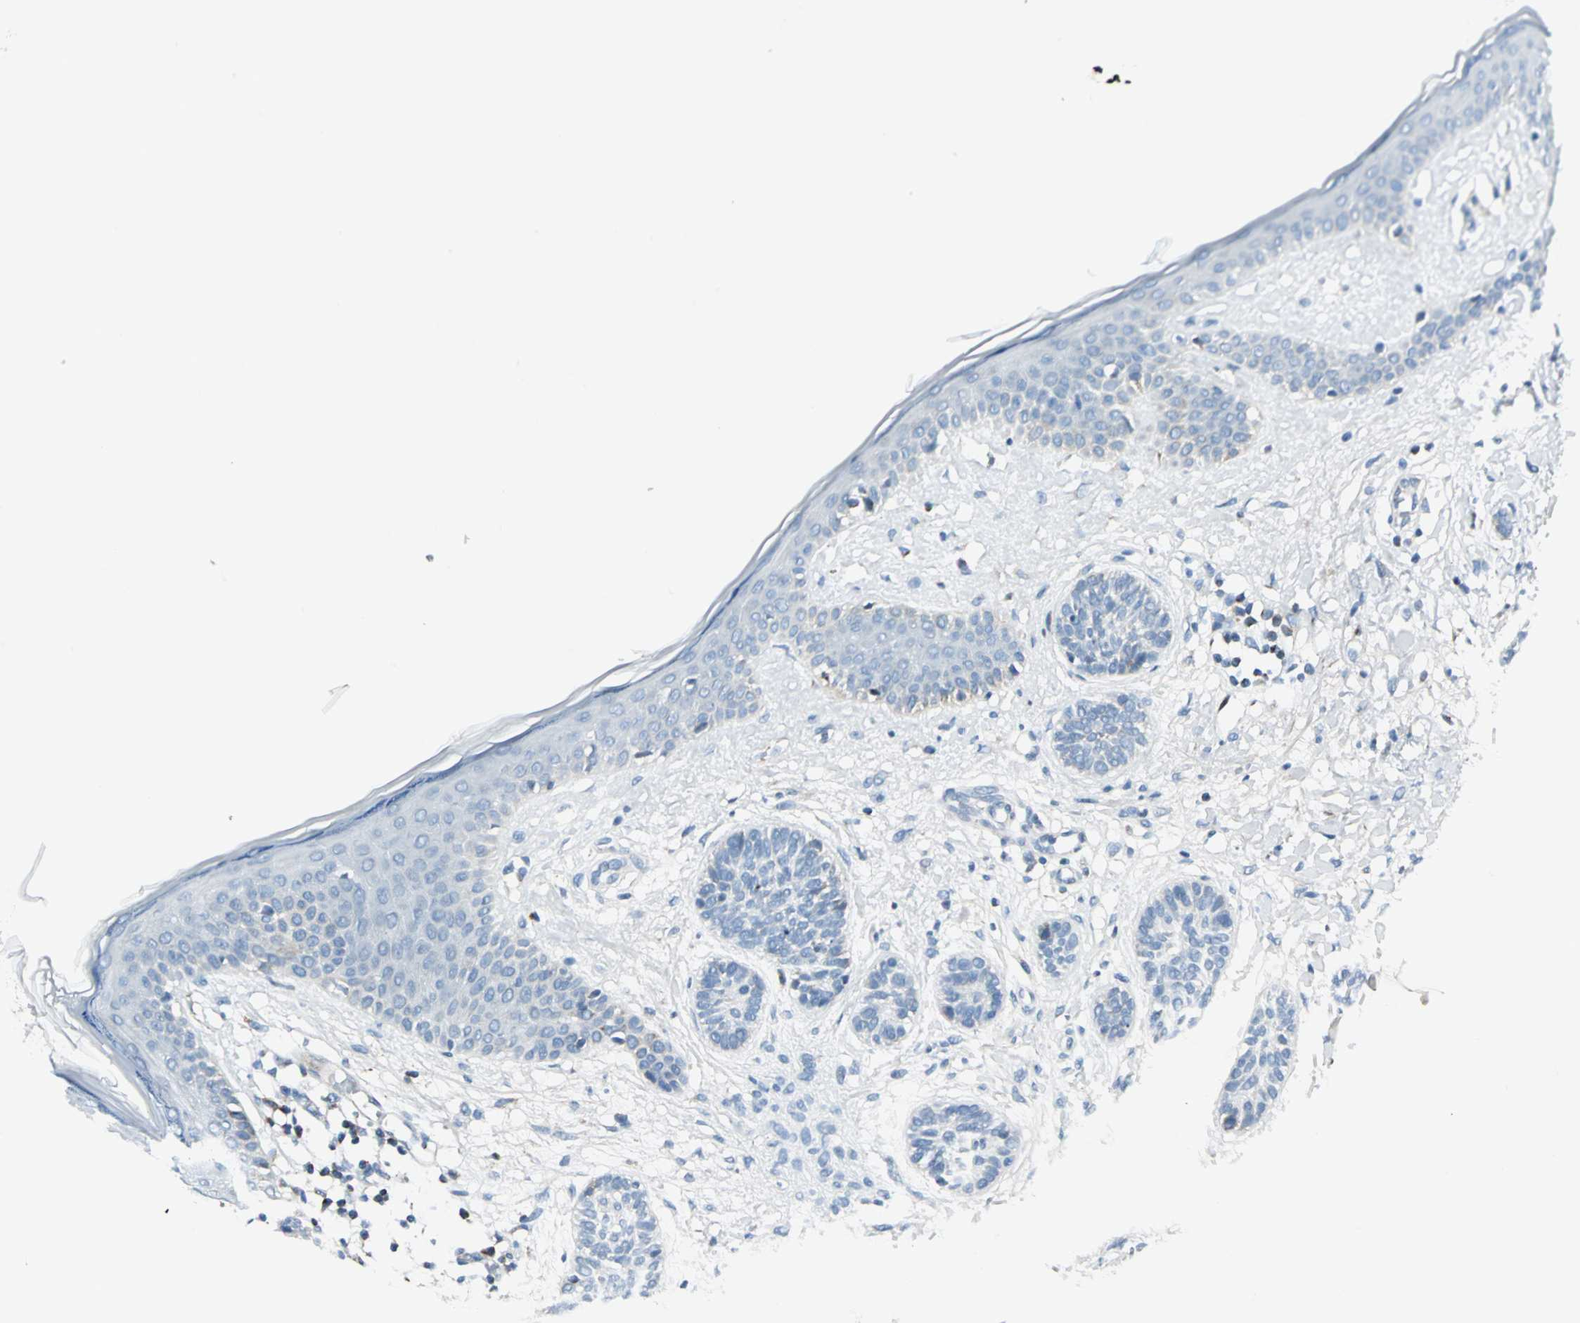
{"staining": {"intensity": "negative", "quantity": "none", "location": "none"}, "tissue": "skin cancer", "cell_type": "Tumor cells", "image_type": "cancer", "snomed": [{"axis": "morphology", "description": "Normal tissue, NOS"}, {"axis": "morphology", "description": "Basal cell carcinoma"}, {"axis": "topography", "description": "Skin"}], "caption": "Micrograph shows no significant protein expression in tumor cells of basal cell carcinoma (skin).", "gene": "ACADM", "patient": {"sex": "male", "age": 63}}